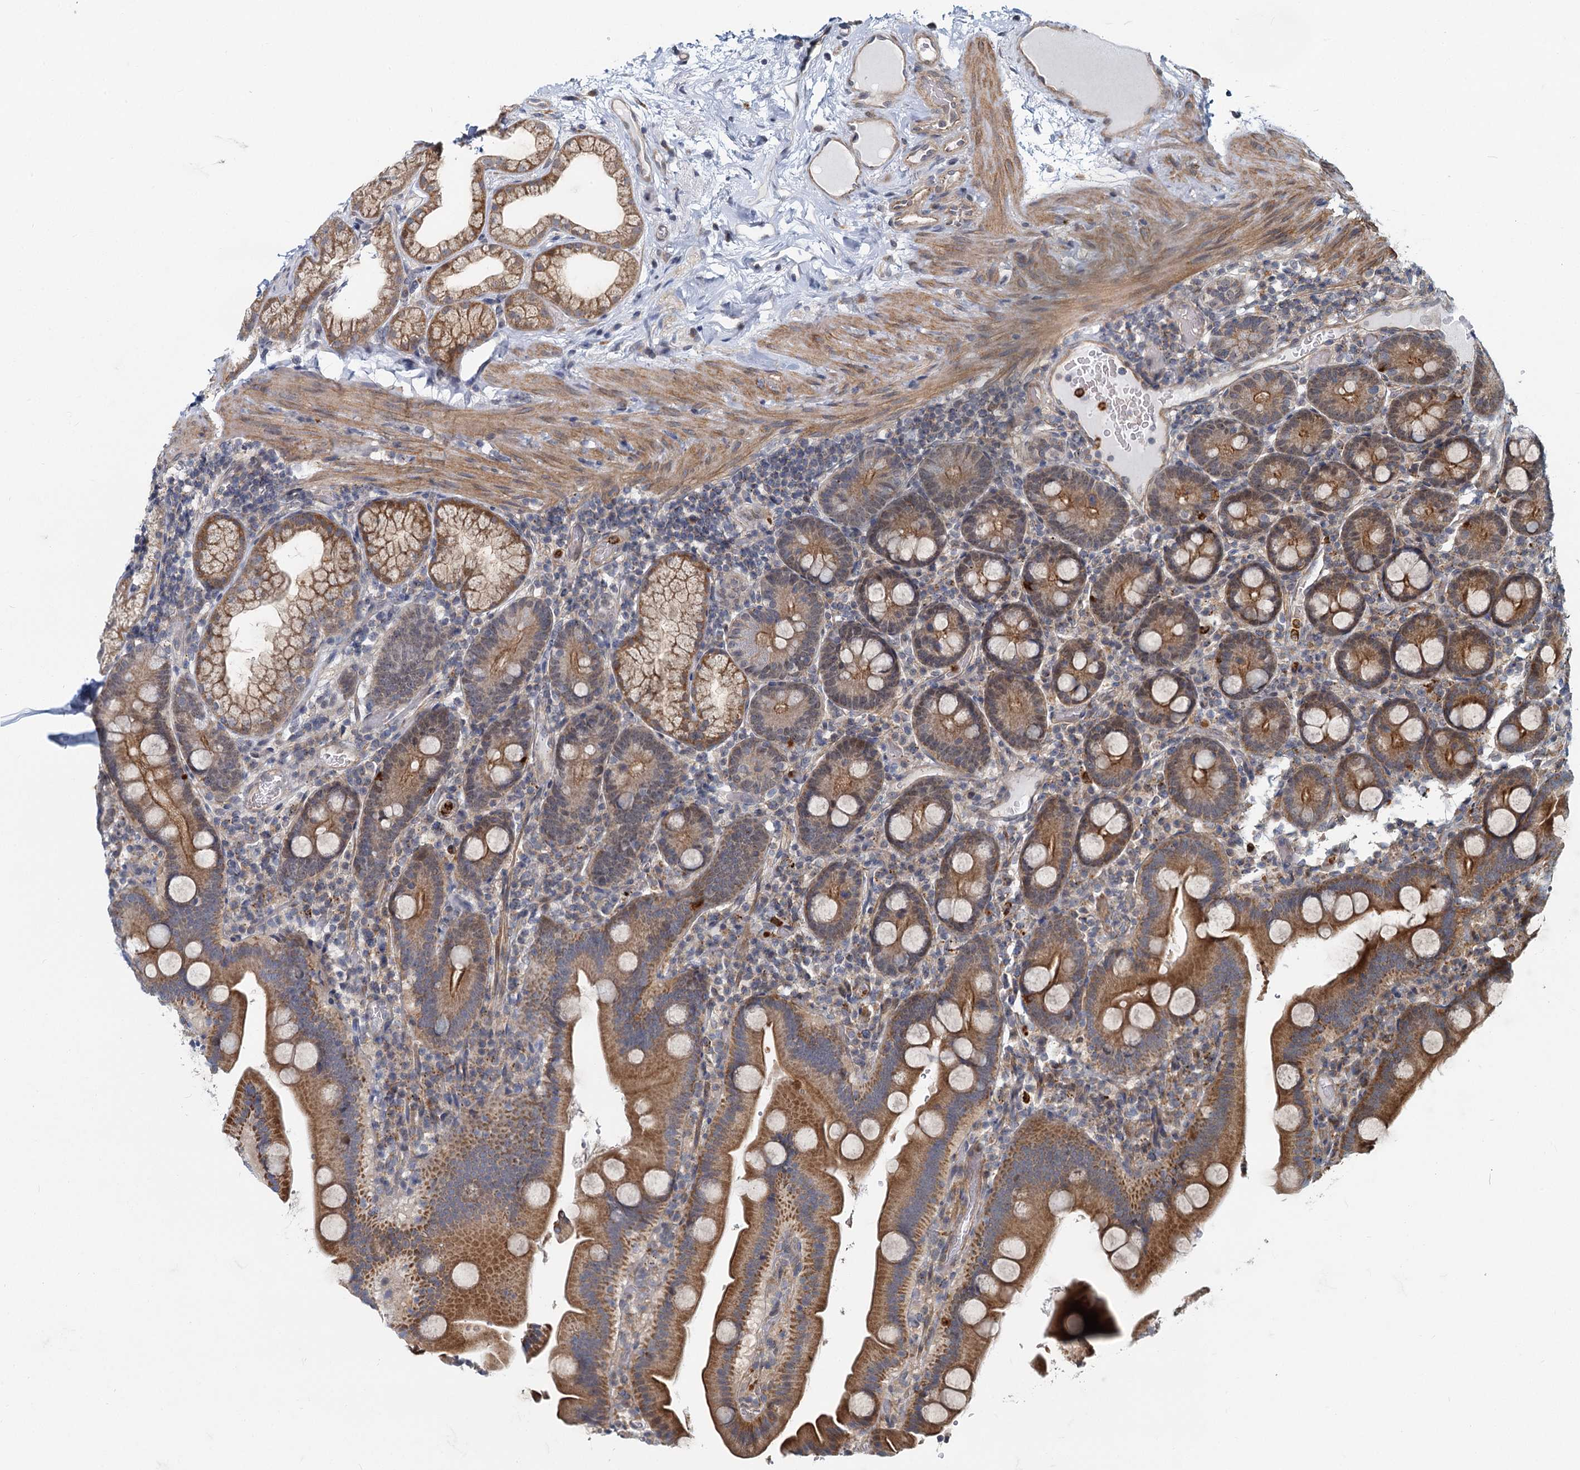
{"staining": {"intensity": "moderate", "quantity": ">75%", "location": "cytoplasmic/membranous"}, "tissue": "duodenum", "cell_type": "Glandular cells", "image_type": "normal", "snomed": [{"axis": "morphology", "description": "Normal tissue, NOS"}, {"axis": "topography", "description": "Duodenum"}], "caption": "Duodenum stained with DAB IHC displays medium levels of moderate cytoplasmic/membranous staining in approximately >75% of glandular cells.", "gene": "ADCY2", "patient": {"sex": "male", "age": 55}}